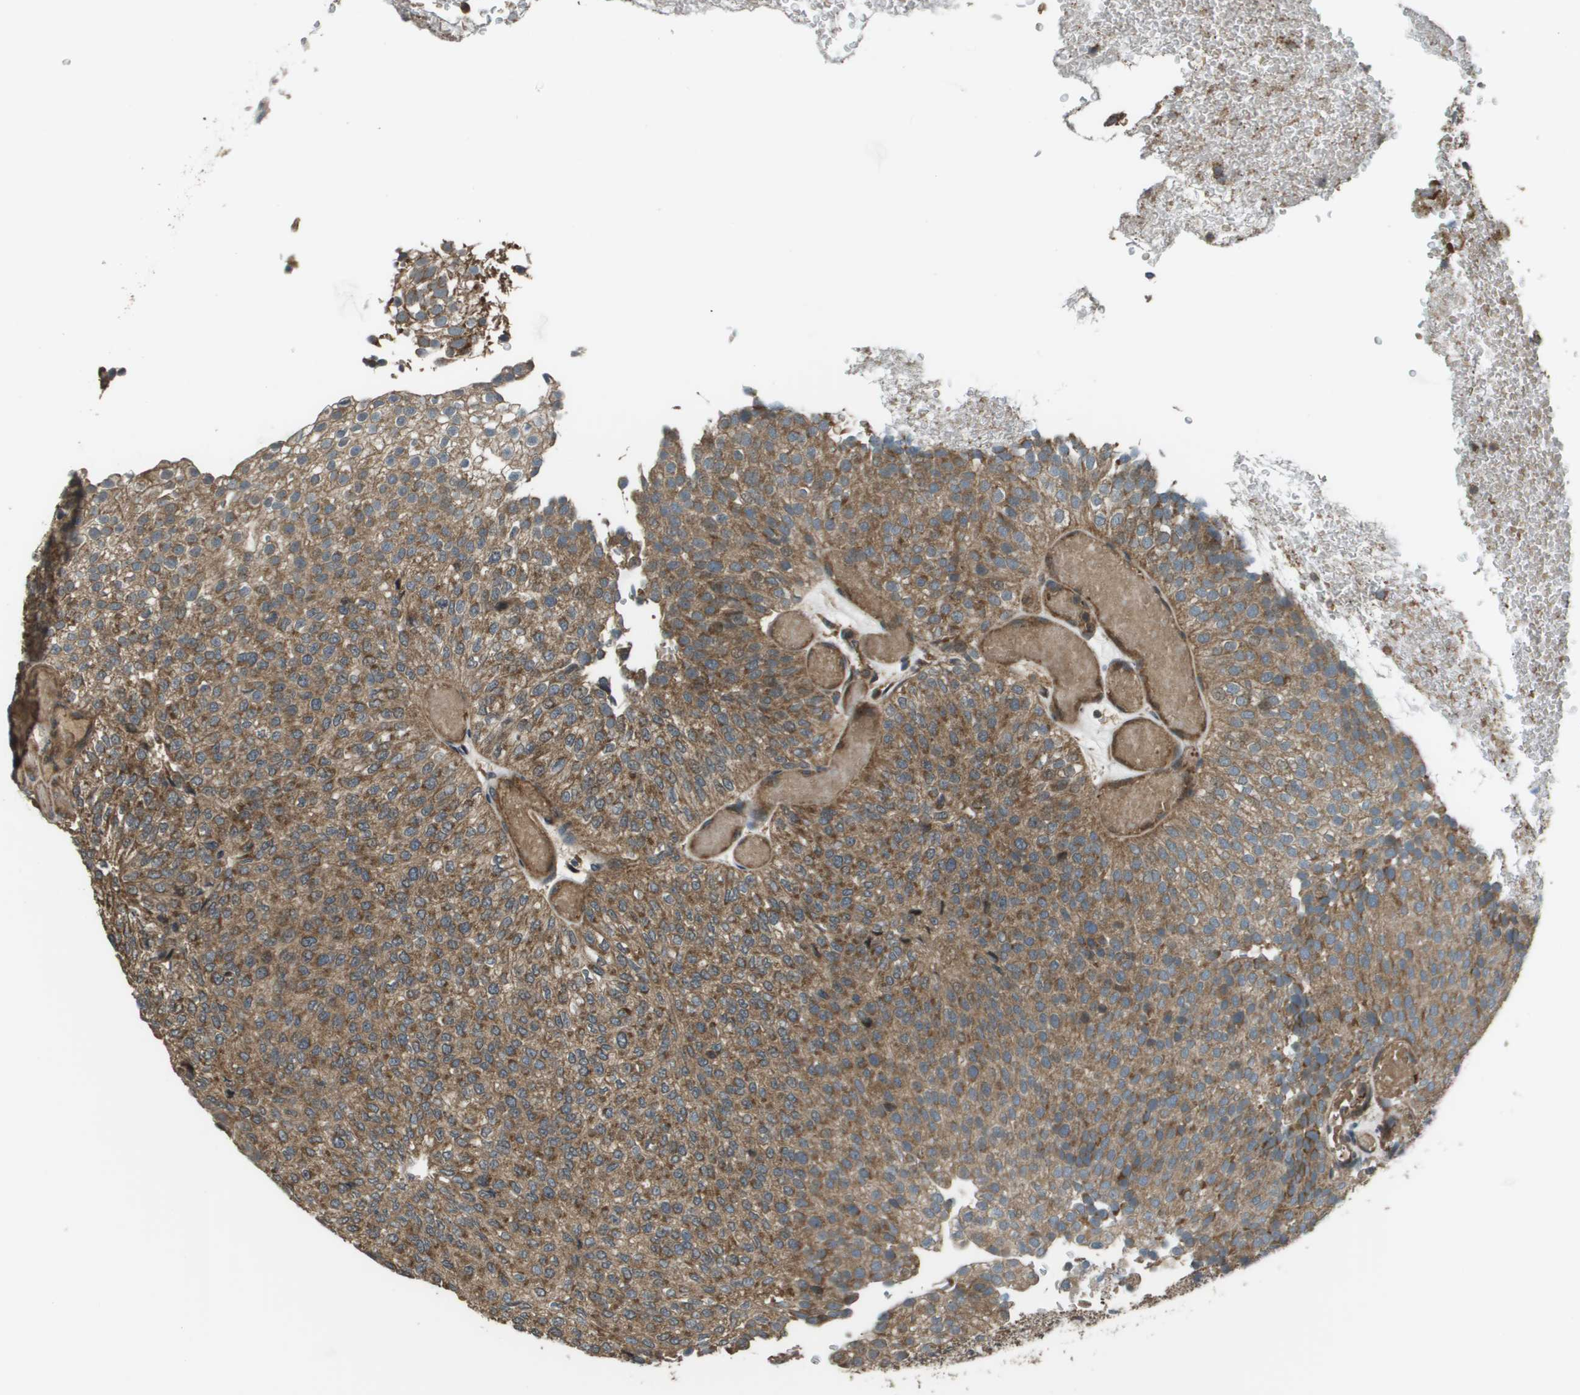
{"staining": {"intensity": "moderate", "quantity": ">75%", "location": "cytoplasmic/membranous"}, "tissue": "urothelial cancer", "cell_type": "Tumor cells", "image_type": "cancer", "snomed": [{"axis": "morphology", "description": "Urothelial carcinoma, Low grade"}, {"axis": "topography", "description": "Urinary bladder"}], "caption": "Immunohistochemical staining of human urothelial cancer demonstrates medium levels of moderate cytoplasmic/membranous expression in approximately >75% of tumor cells.", "gene": "PLPBP", "patient": {"sex": "male", "age": 78}}